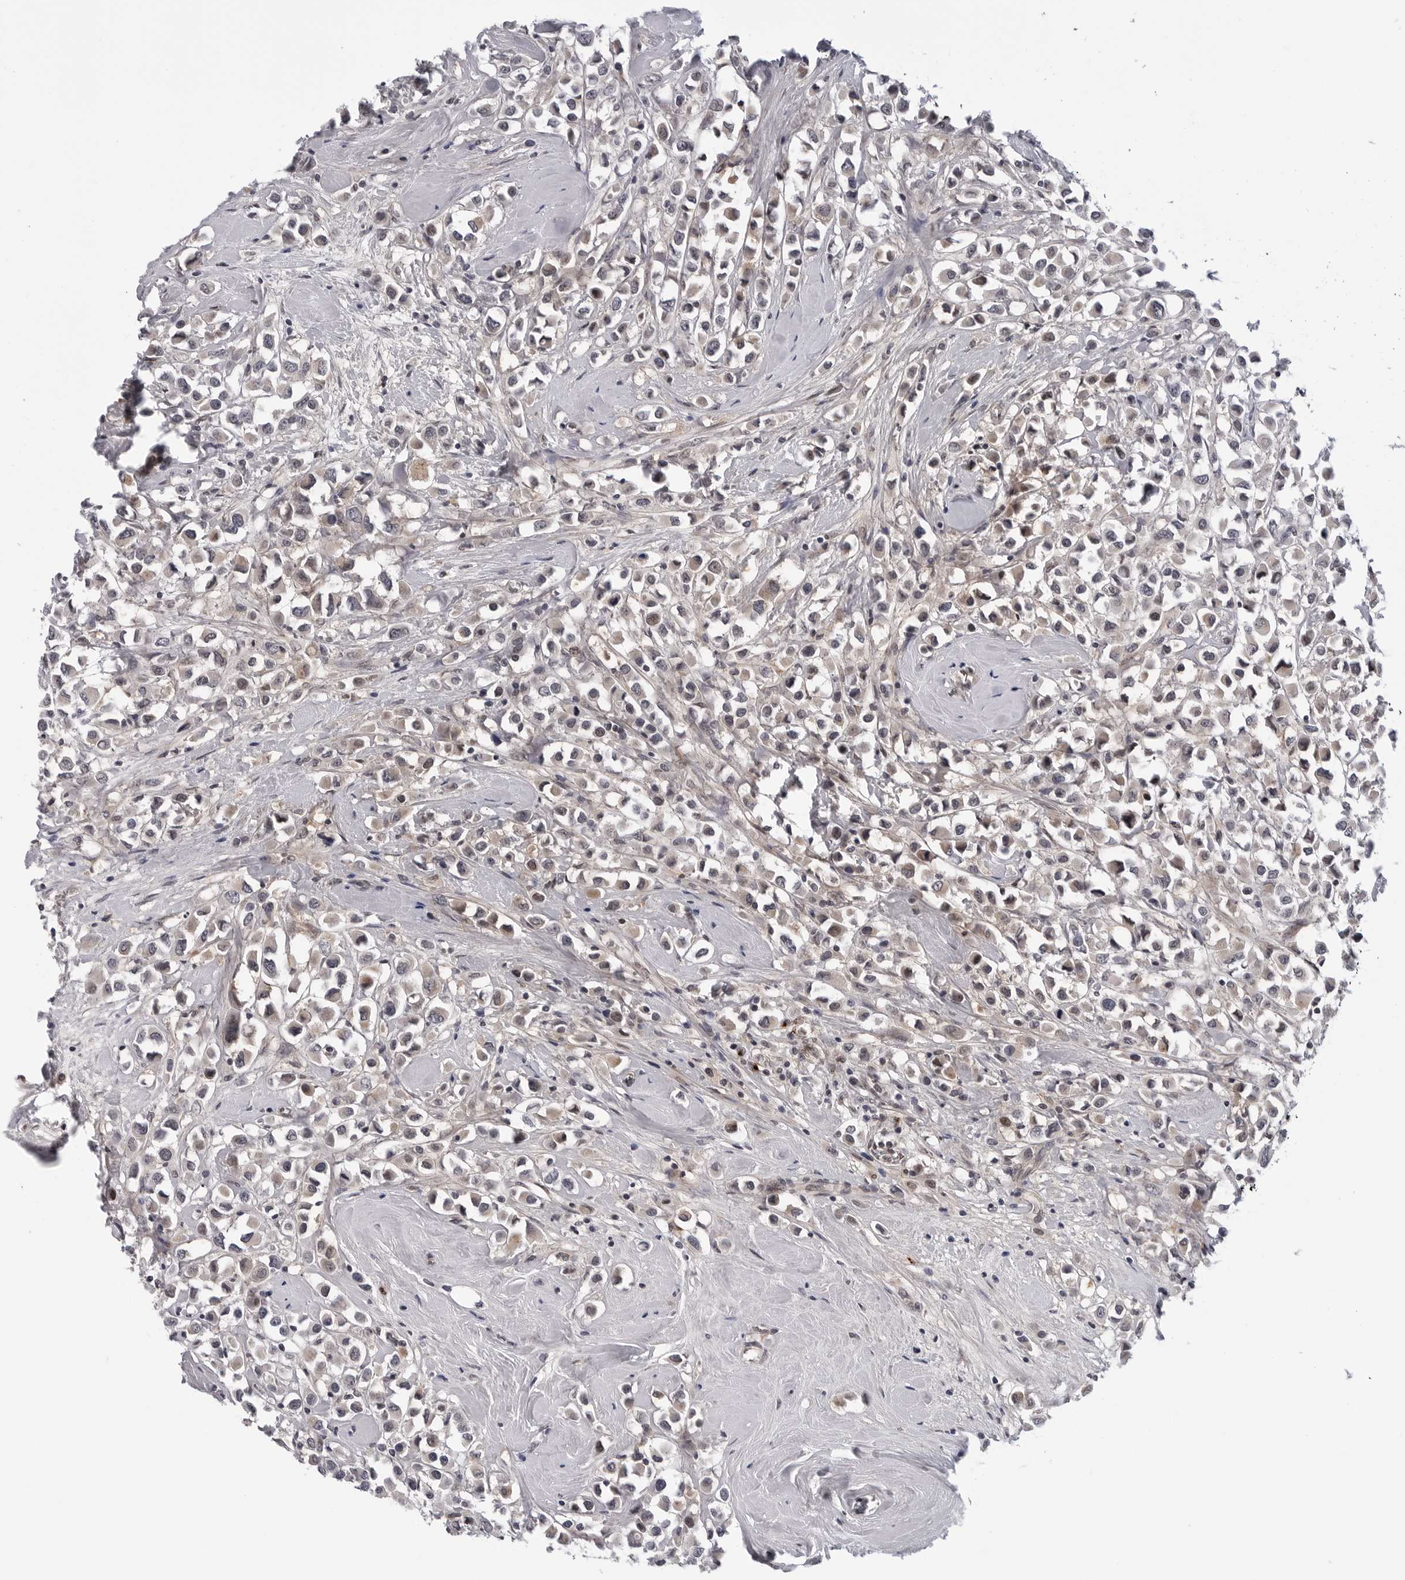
{"staining": {"intensity": "weak", "quantity": "25%-75%", "location": "cytoplasmic/membranous"}, "tissue": "breast cancer", "cell_type": "Tumor cells", "image_type": "cancer", "snomed": [{"axis": "morphology", "description": "Duct carcinoma"}, {"axis": "topography", "description": "Breast"}], "caption": "DAB immunohistochemical staining of breast cancer displays weak cytoplasmic/membranous protein positivity in about 25%-75% of tumor cells.", "gene": "KIAA1614", "patient": {"sex": "female", "age": 61}}